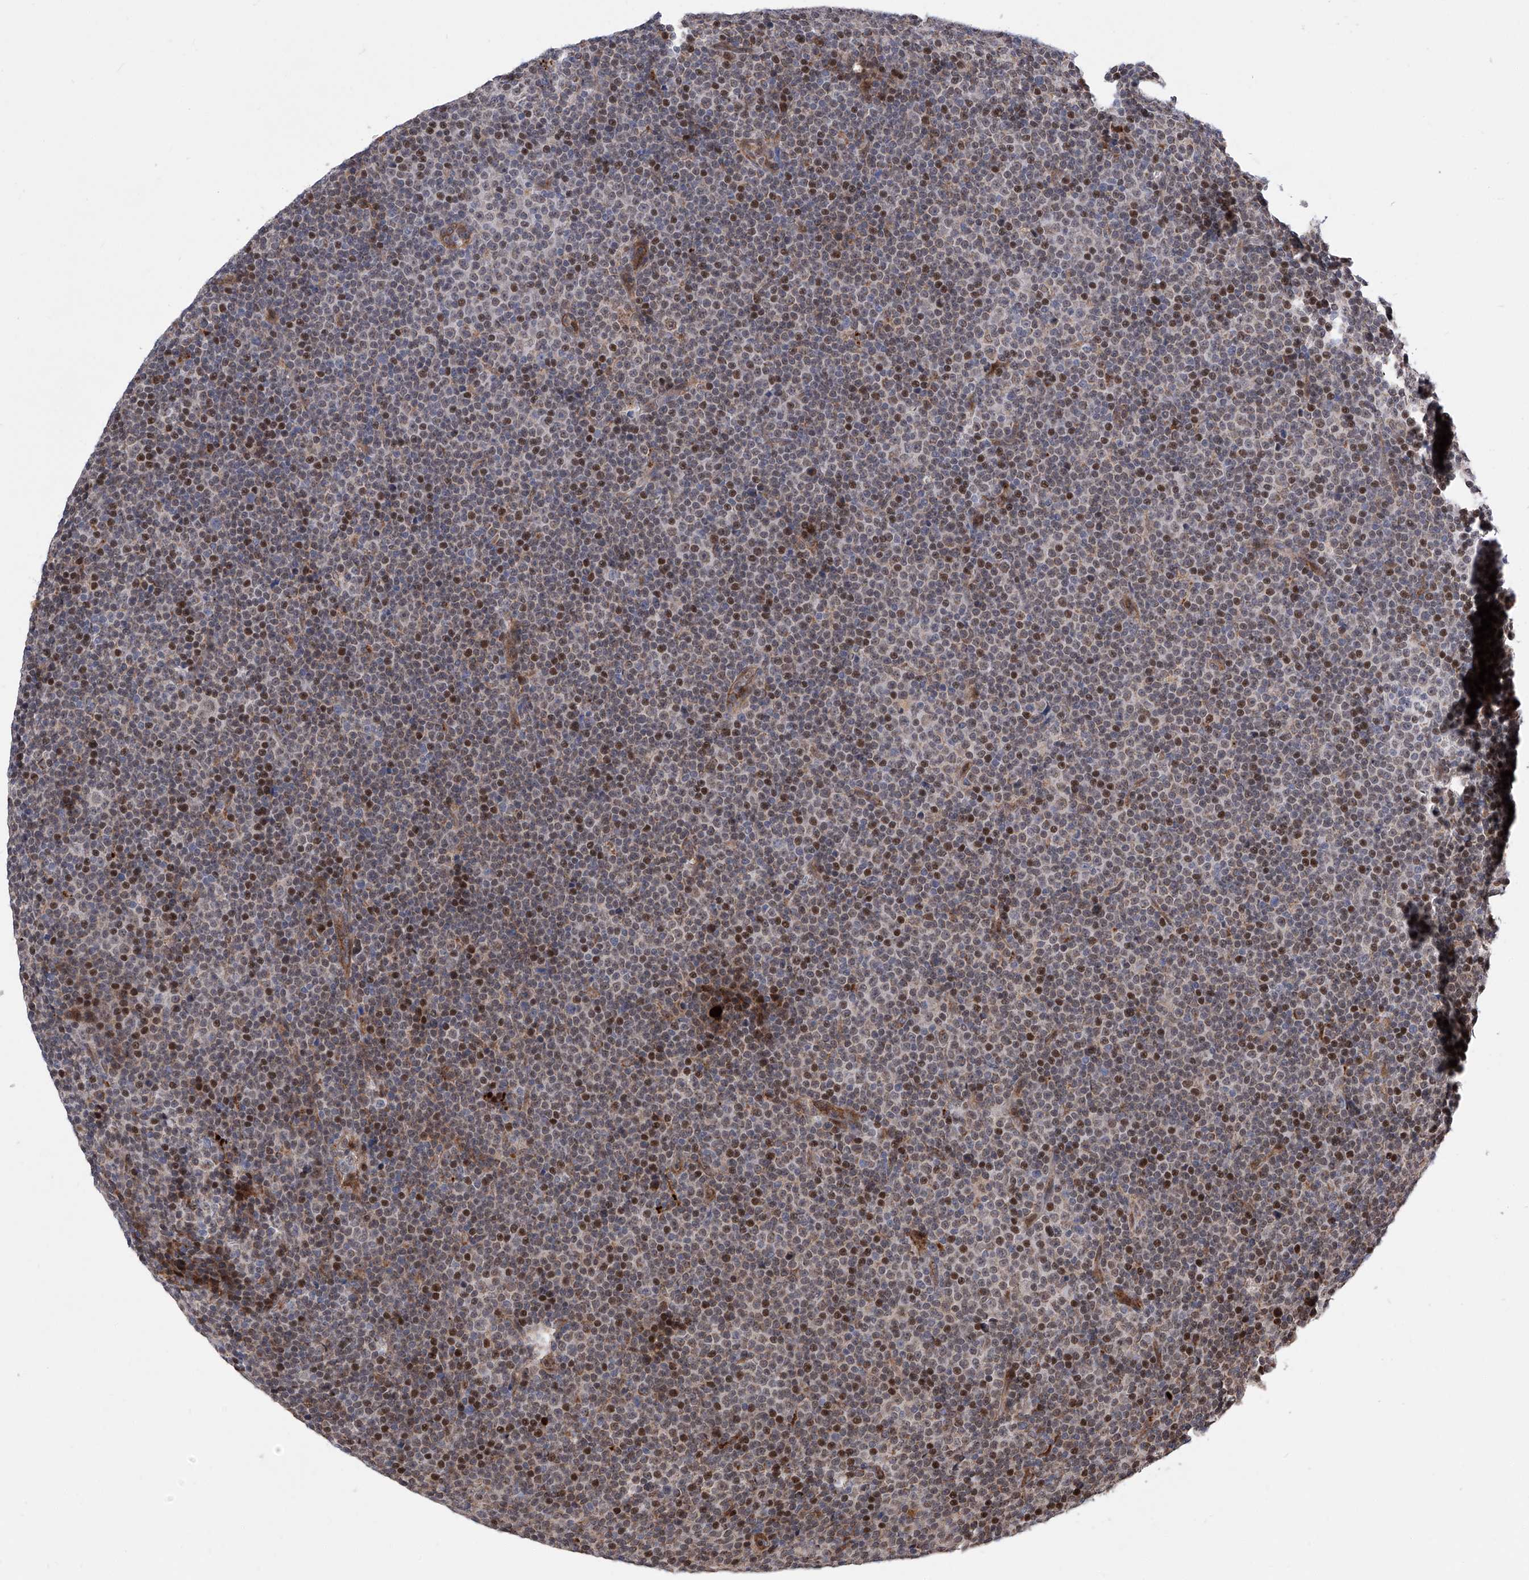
{"staining": {"intensity": "moderate", "quantity": "<25%", "location": "nuclear"}, "tissue": "lymphoma", "cell_type": "Tumor cells", "image_type": "cancer", "snomed": [{"axis": "morphology", "description": "Malignant lymphoma, non-Hodgkin's type, Low grade"}, {"axis": "topography", "description": "Lymph node"}], "caption": "Immunohistochemical staining of low-grade malignant lymphoma, non-Hodgkin's type displays moderate nuclear protein positivity in about <25% of tumor cells.", "gene": "FARP2", "patient": {"sex": "female", "age": 67}}